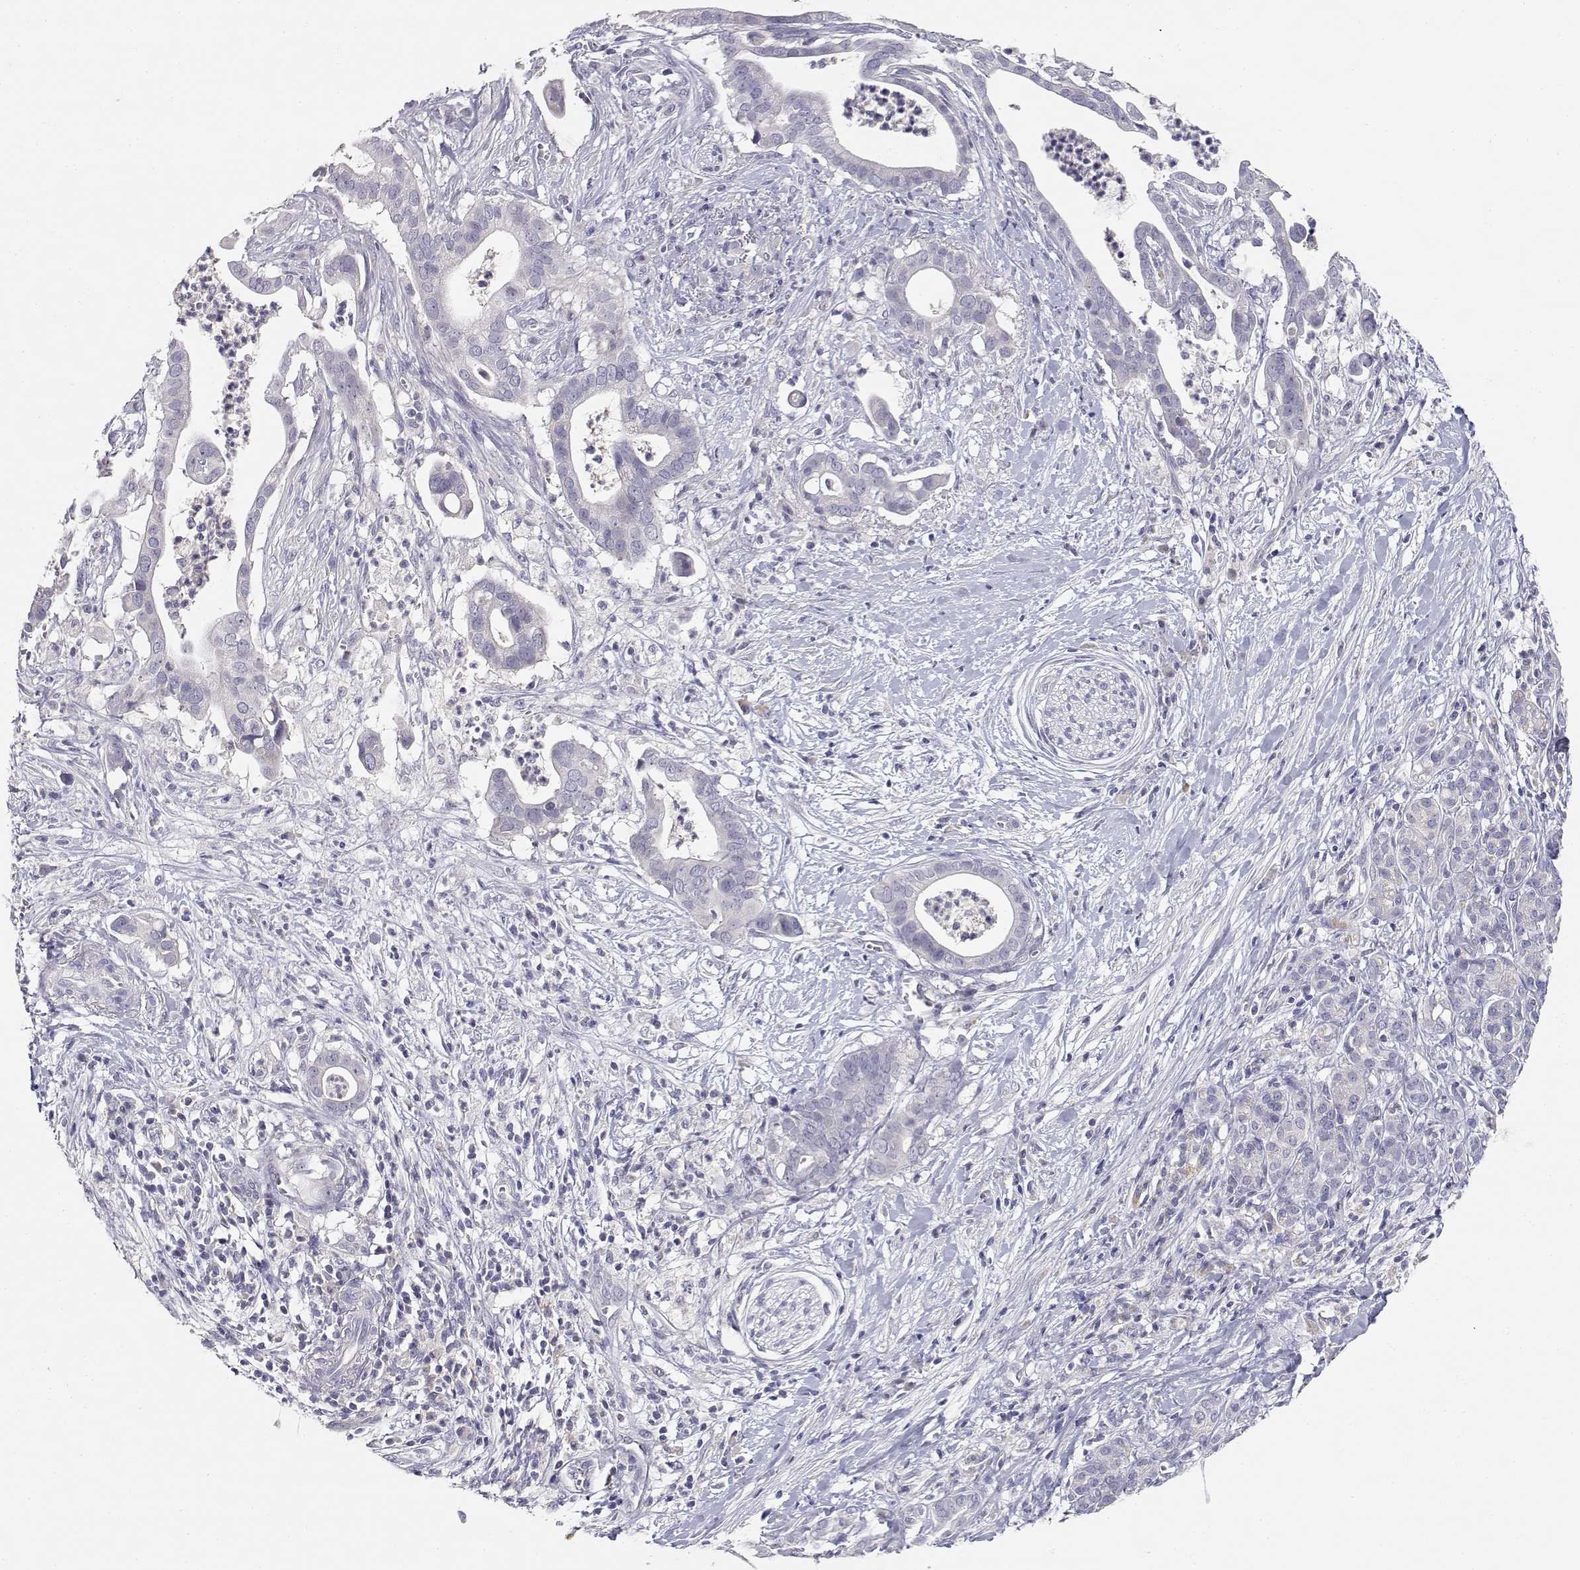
{"staining": {"intensity": "negative", "quantity": "none", "location": "none"}, "tissue": "pancreatic cancer", "cell_type": "Tumor cells", "image_type": "cancer", "snomed": [{"axis": "morphology", "description": "Adenocarcinoma, NOS"}, {"axis": "topography", "description": "Pancreas"}], "caption": "Immunohistochemical staining of human pancreatic cancer (adenocarcinoma) shows no significant staining in tumor cells. (IHC, brightfield microscopy, high magnification).", "gene": "ADA", "patient": {"sex": "male", "age": 61}}